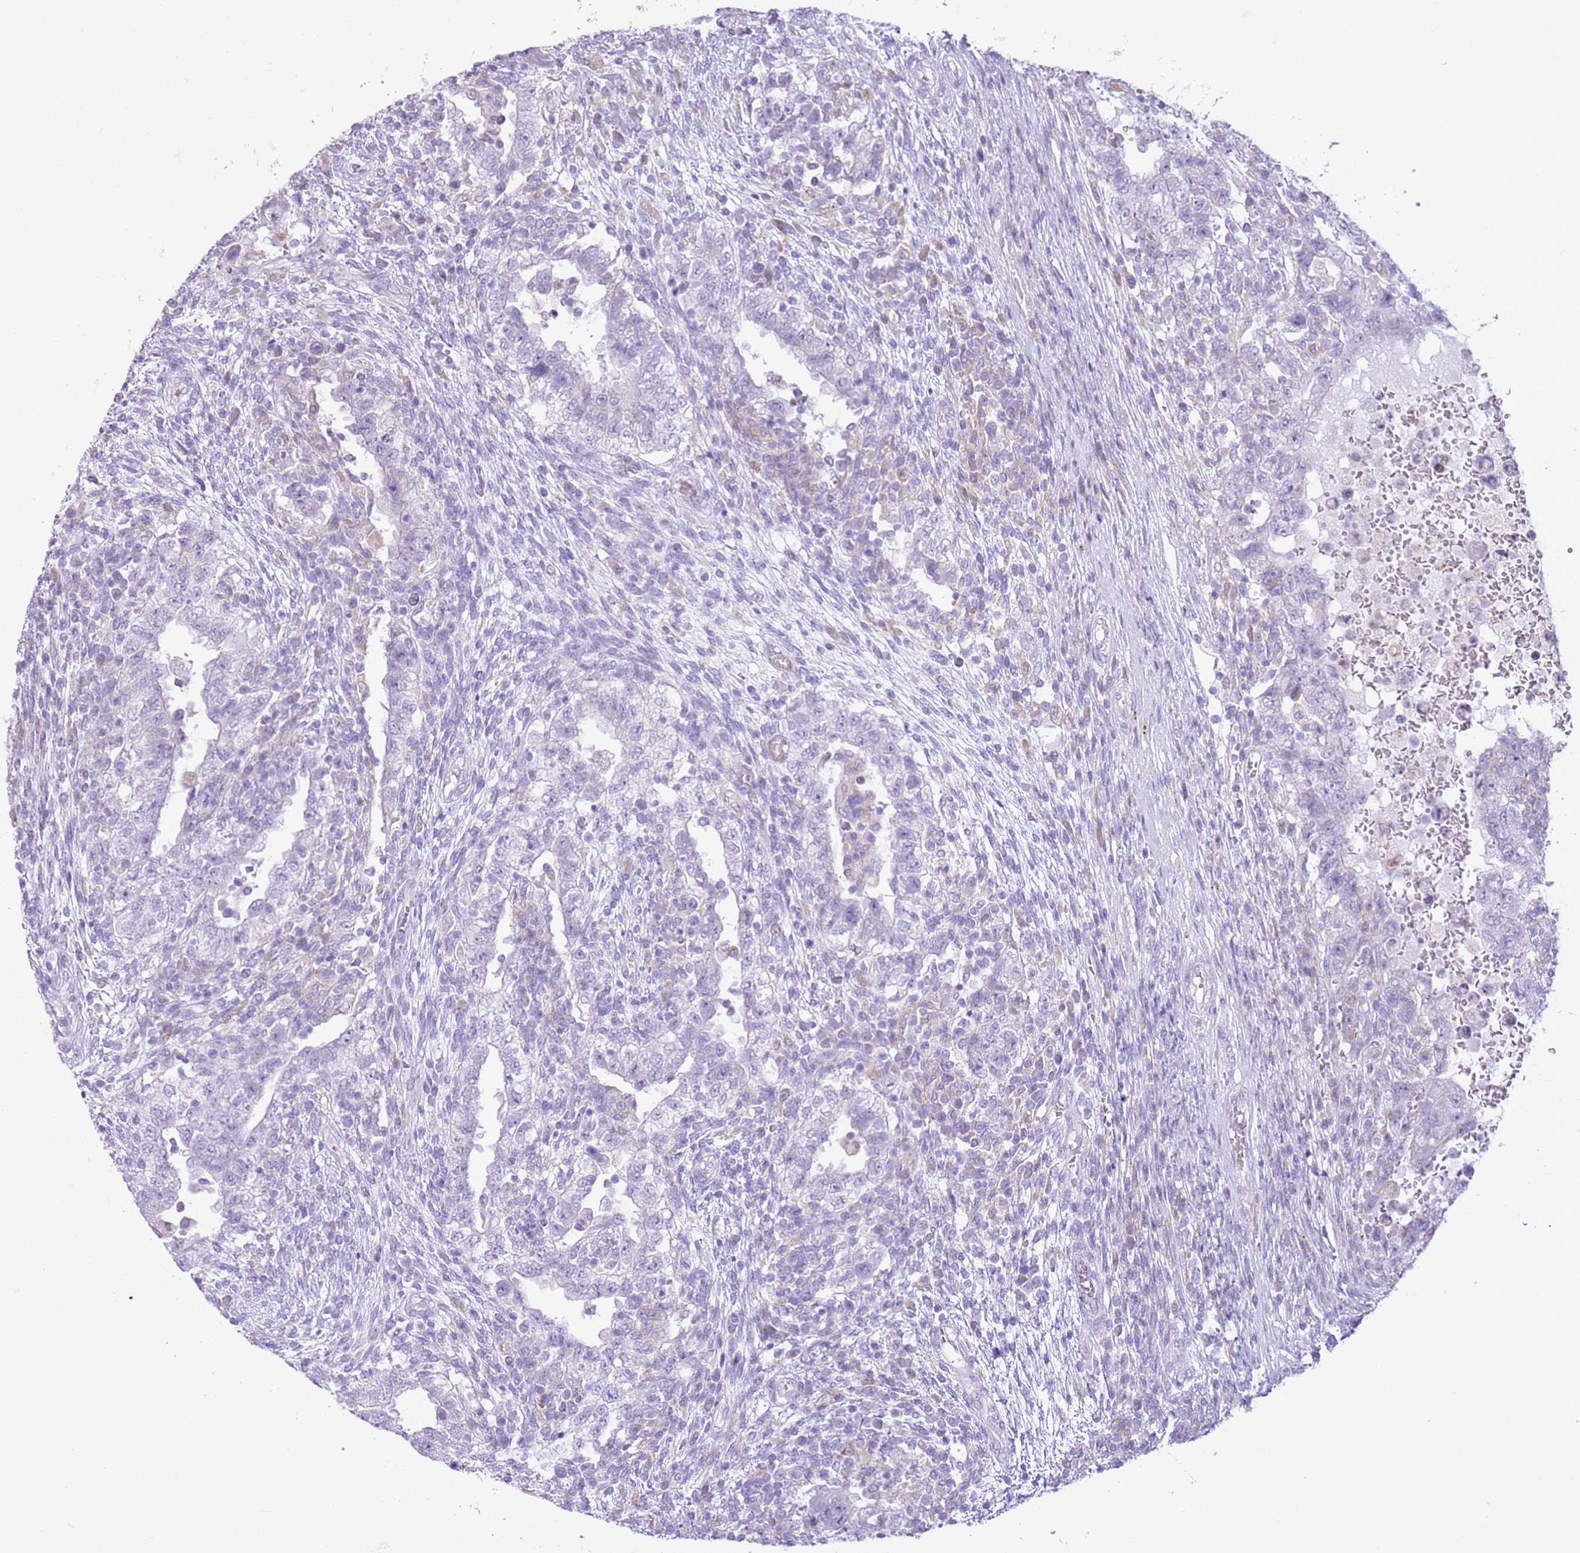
{"staining": {"intensity": "negative", "quantity": "none", "location": "none"}, "tissue": "testis cancer", "cell_type": "Tumor cells", "image_type": "cancer", "snomed": [{"axis": "morphology", "description": "Carcinoma, Embryonal, NOS"}, {"axis": "topography", "description": "Testis"}], "caption": "Human testis embryonal carcinoma stained for a protein using IHC demonstrates no positivity in tumor cells.", "gene": "OAF", "patient": {"sex": "male", "age": 26}}